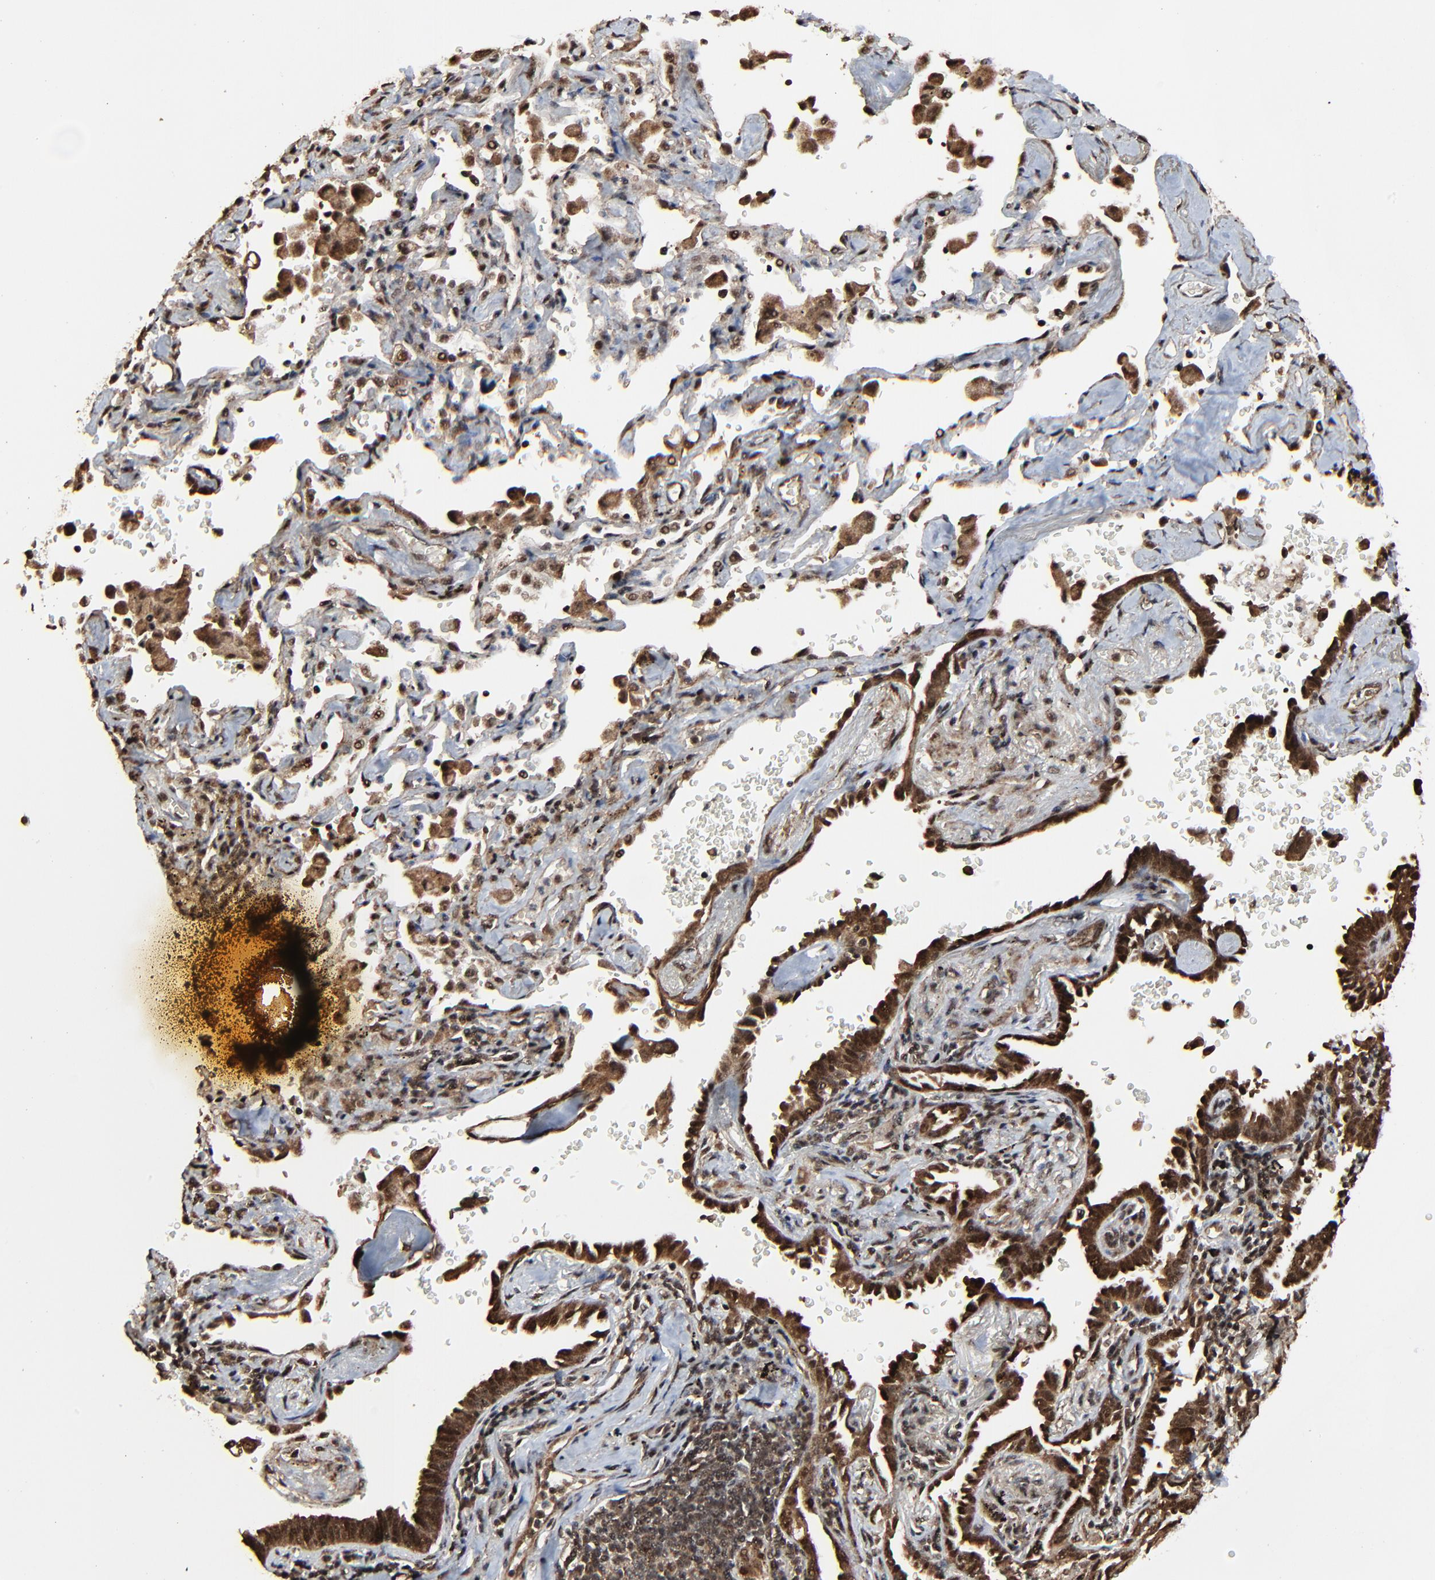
{"staining": {"intensity": "strong", "quantity": ">75%", "location": "cytoplasmic/membranous,nuclear"}, "tissue": "lung cancer", "cell_type": "Tumor cells", "image_type": "cancer", "snomed": [{"axis": "morphology", "description": "Adenocarcinoma, NOS"}, {"axis": "topography", "description": "Lung"}], "caption": "Lung adenocarcinoma was stained to show a protein in brown. There is high levels of strong cytoplasmic/membranous and nuclear staining in about >75% of tumor cells.", "gene": "RHOJ", "patient": {"sex": "female", "age": 64}}